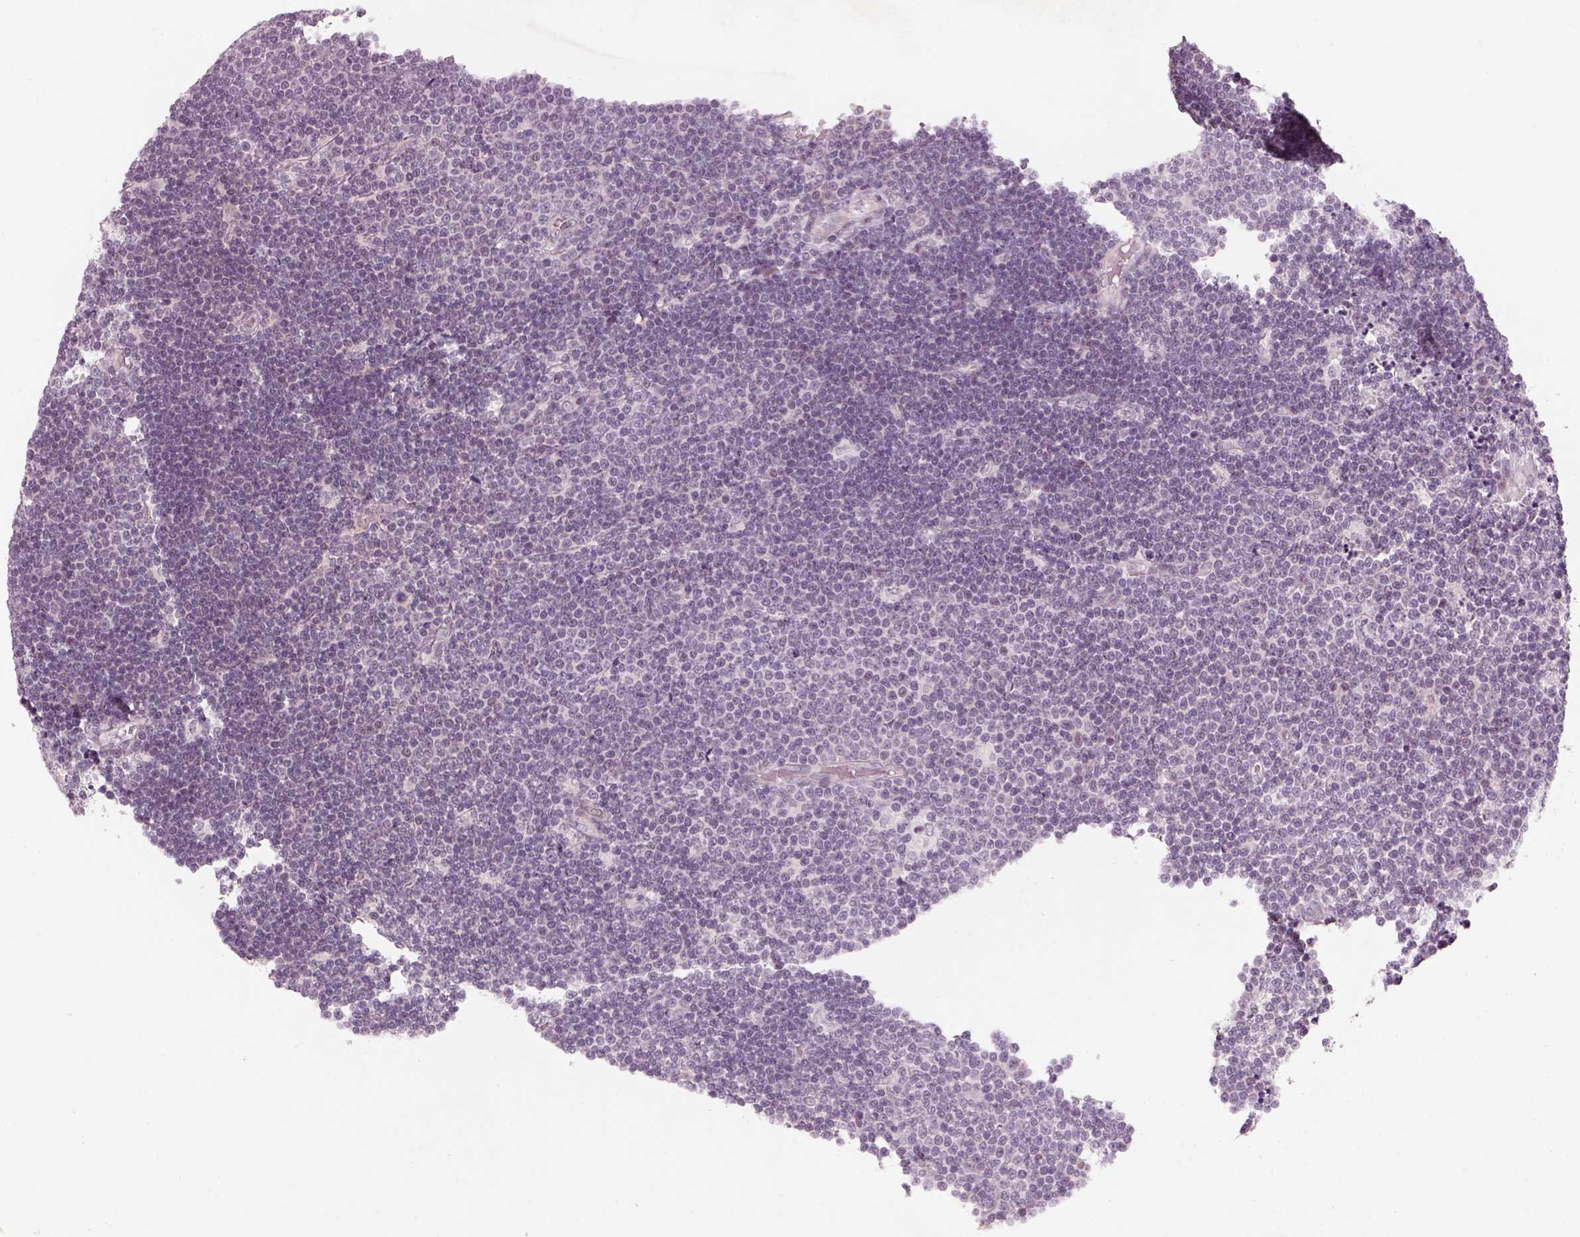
{"staining": {"intensity": "negative", "quantity": "none", "location": "none"}, "tissue": "lymphoma", "cell_type": "Tumor cells", "image_type": "cancer", "snomed": [{"axis": "morphology", "description": "Malignant lymphoma, non-Hodgkin's type, Low grade"}, {"axis": "topography", "description": "Brain"}], "caption": "Human malignant lymphoma, non-Hodgkin's type (low-grade) stained for a protein using immunohistochemistry (IHC) reveals no positivity in tumor cells.", "gene": "PENK", "patient": {"sex": "female", "age": 66}}